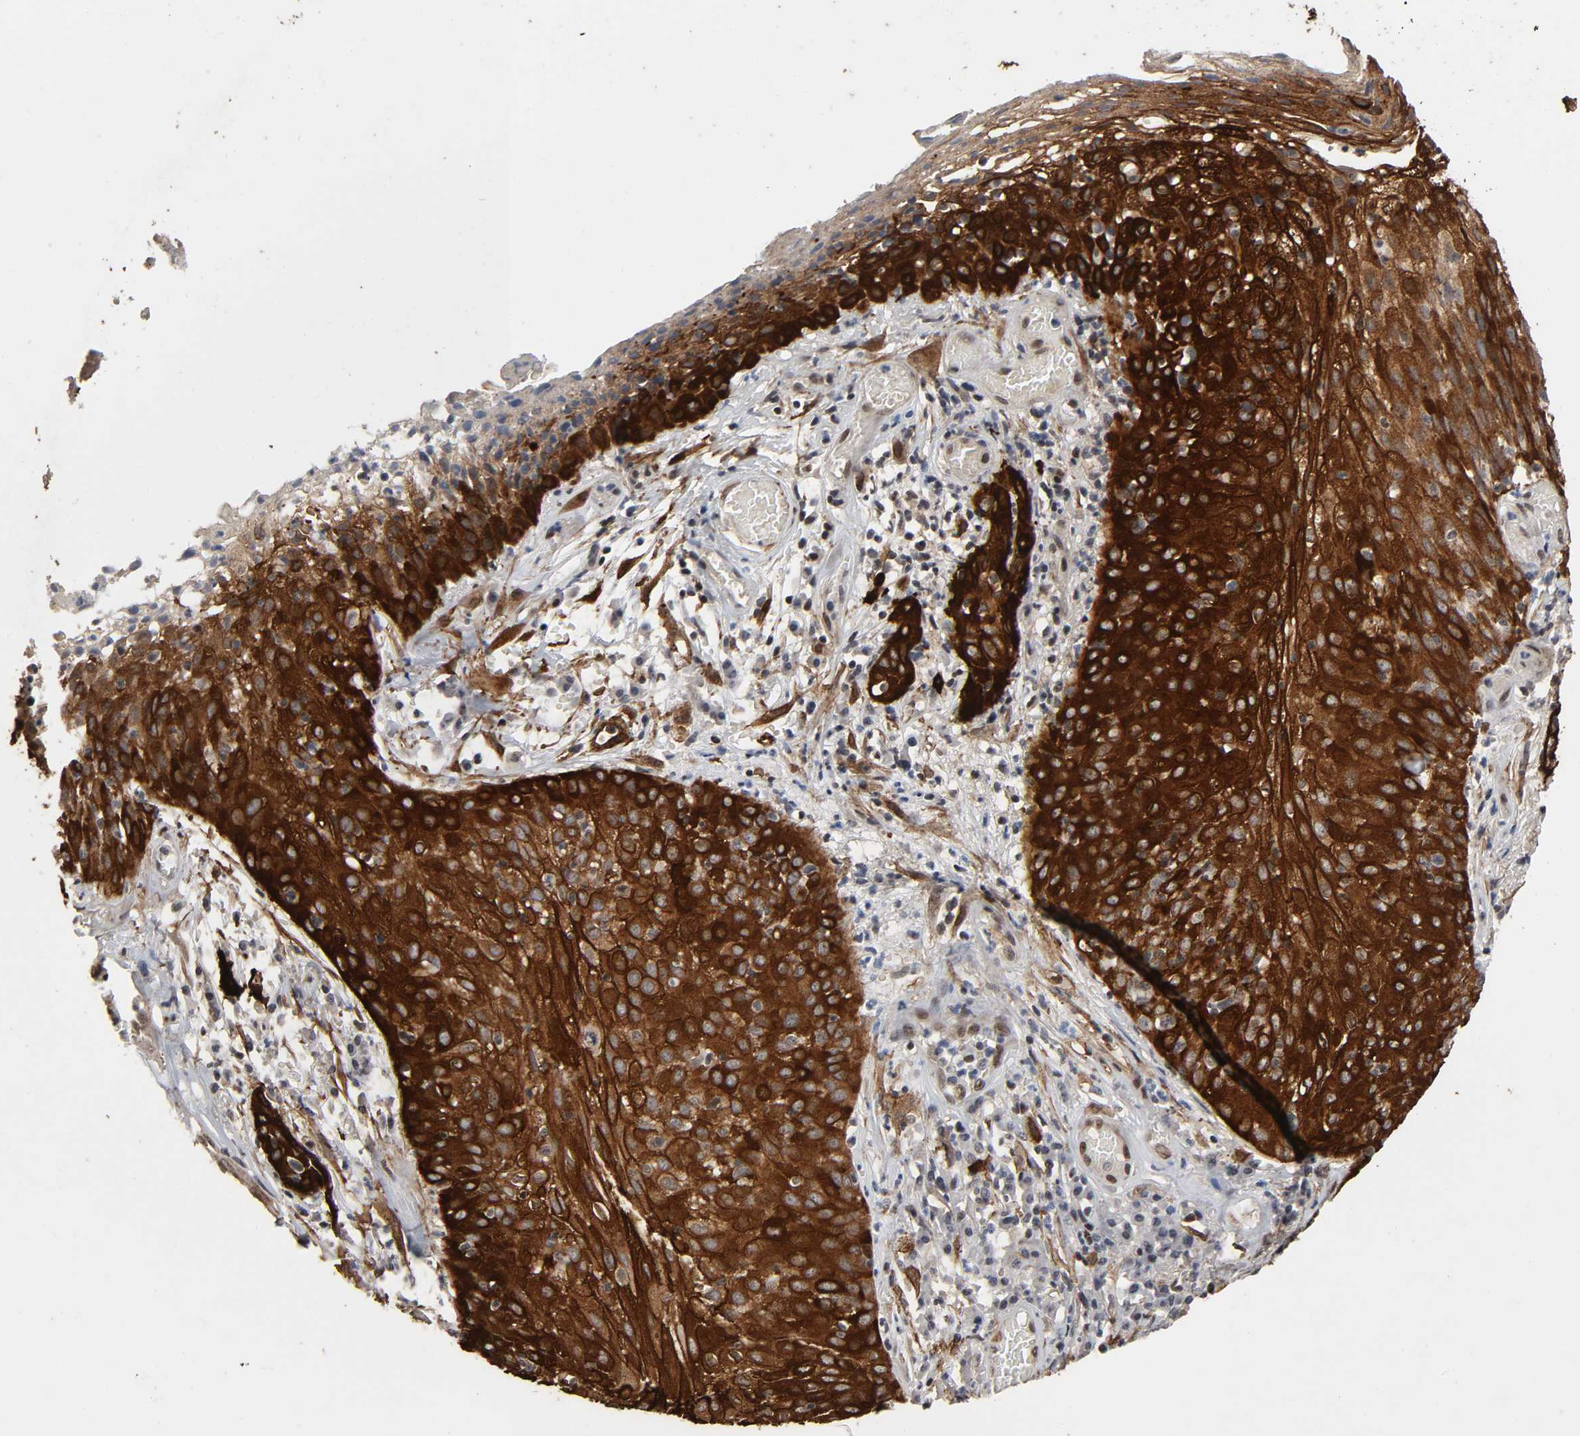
{"staining": {"intensity": "strong", "quantity": ">75%", "location": "cytoplasmic/membranous"}, "tissue": "skin cancer", "cell_type": "Tumor cells", "image_type": "cancer", "snomed": [{"axis": "morphology", "description": "Squamous cell carcinoma, NOS"}, {"axis": "topography", "description": "Skin"}], "caption": "High-power microscopy captured an IHC micrograph of skin squamous cell carcinoma, revealing strong cytoplasmic/membranous positivity in about >75% of tumor cells. The staining was performed using DAB, with brown indicating positive protein expression. Nuclei are stained blue with hematoxylin.", "gene": "AHNAK2", "patient": {"sex": "male", "age": 65}}